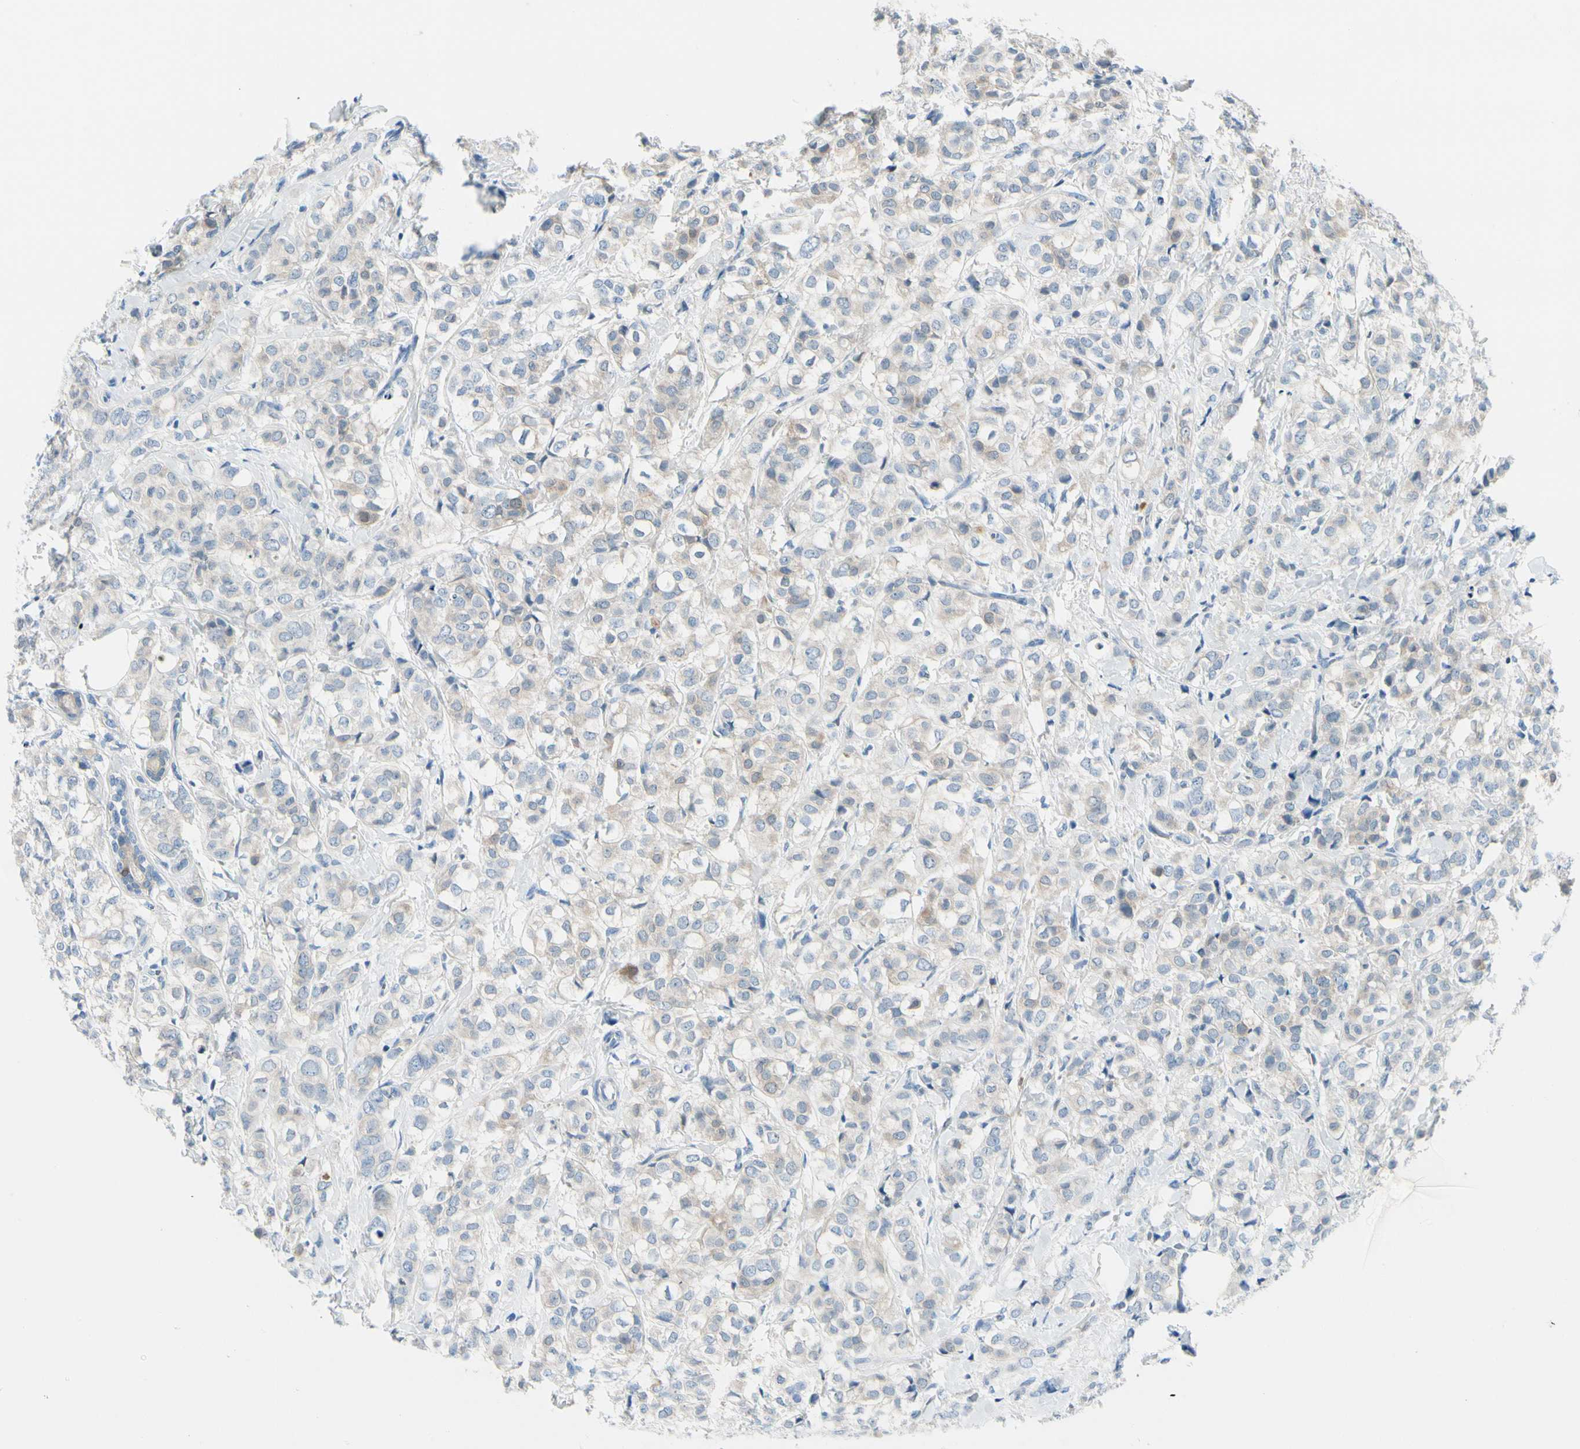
{"staining": {"intensity": "weak", "quantity": "25%-75%", "location": "cytoplasmic/membranous"}, "tissue": "breast cancer", "cell_type": "Tumor cells", "image_type": "cancer", "snomed": [{"axis": "morphology", "description": "Lobular carcinoma"}, {"axis": "topography", "description": "Breast"}], "caption": "Immunohistochemical staining of human breast cancer reveals low levels of weak cytoplasmic/membranous staining in approximately 25%-75% of tumor cells.", "gene": "PEBP1", "patient": {"sex": "female", "age": 60}}